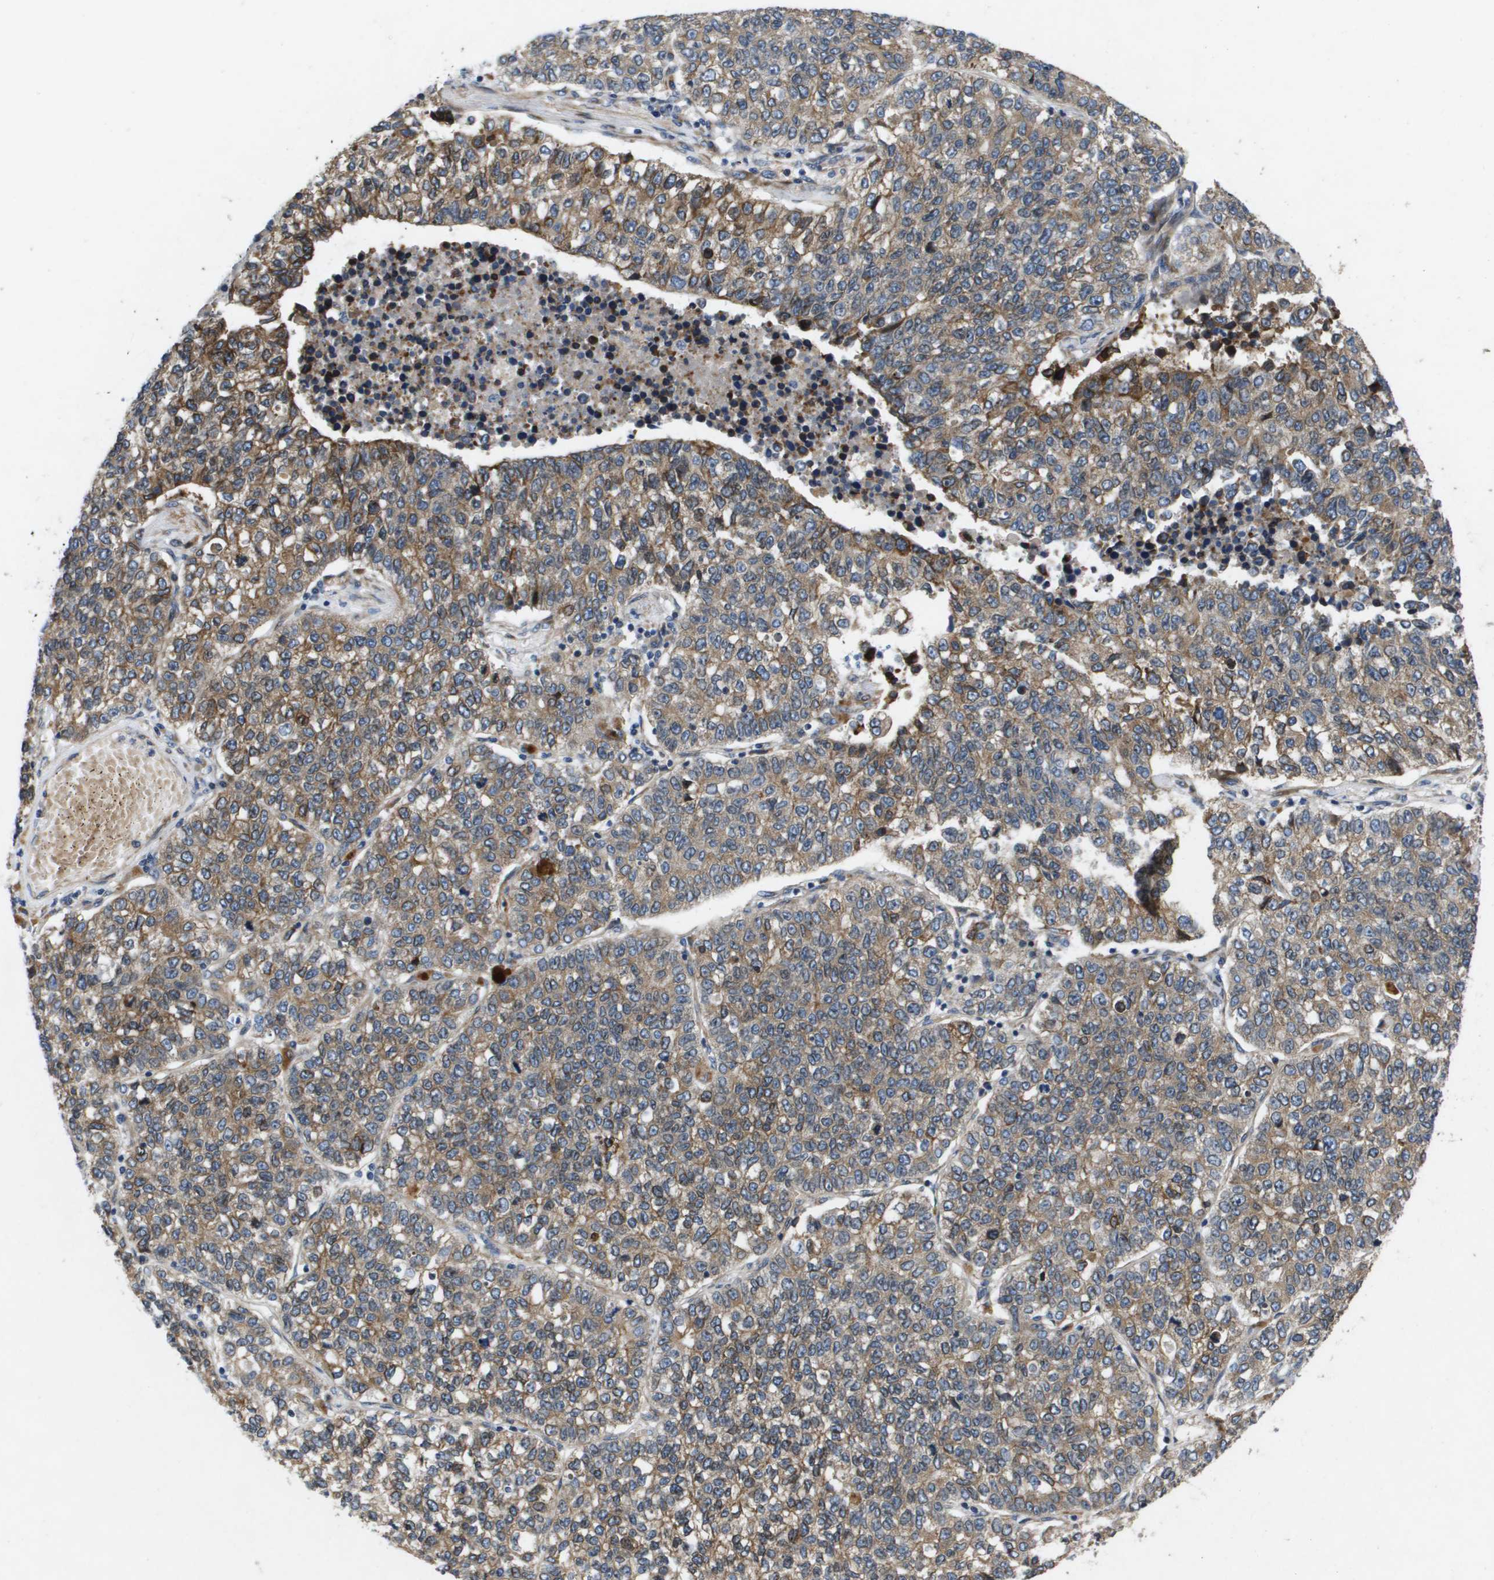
{"staining": {"intensity": "moderate", "quantity": "25%-75%", "location": "cytoplasmic/membranous"}, "tissue": "lung cancer", "cell_type": "Tumor cells", "image_type": "cancer", "snomed": [{"axis": "morphology", "description": "Adenocarcinoma, NOS"}, {"axis": "topography", "description": "Lung"}], "caption": "High-magnification brightfield microscopy of lung cancer stained with DAB (3,3'-diaminobenzidine) (brown) and counterstained with hematoxylin (blue). tumor cells exhibit moderate cytoplasmic/membranous positivity is identified in approximately25%-75% of cells.", "gene": "ENTPD2", "patient": {"sex": "male", "age": 49}}